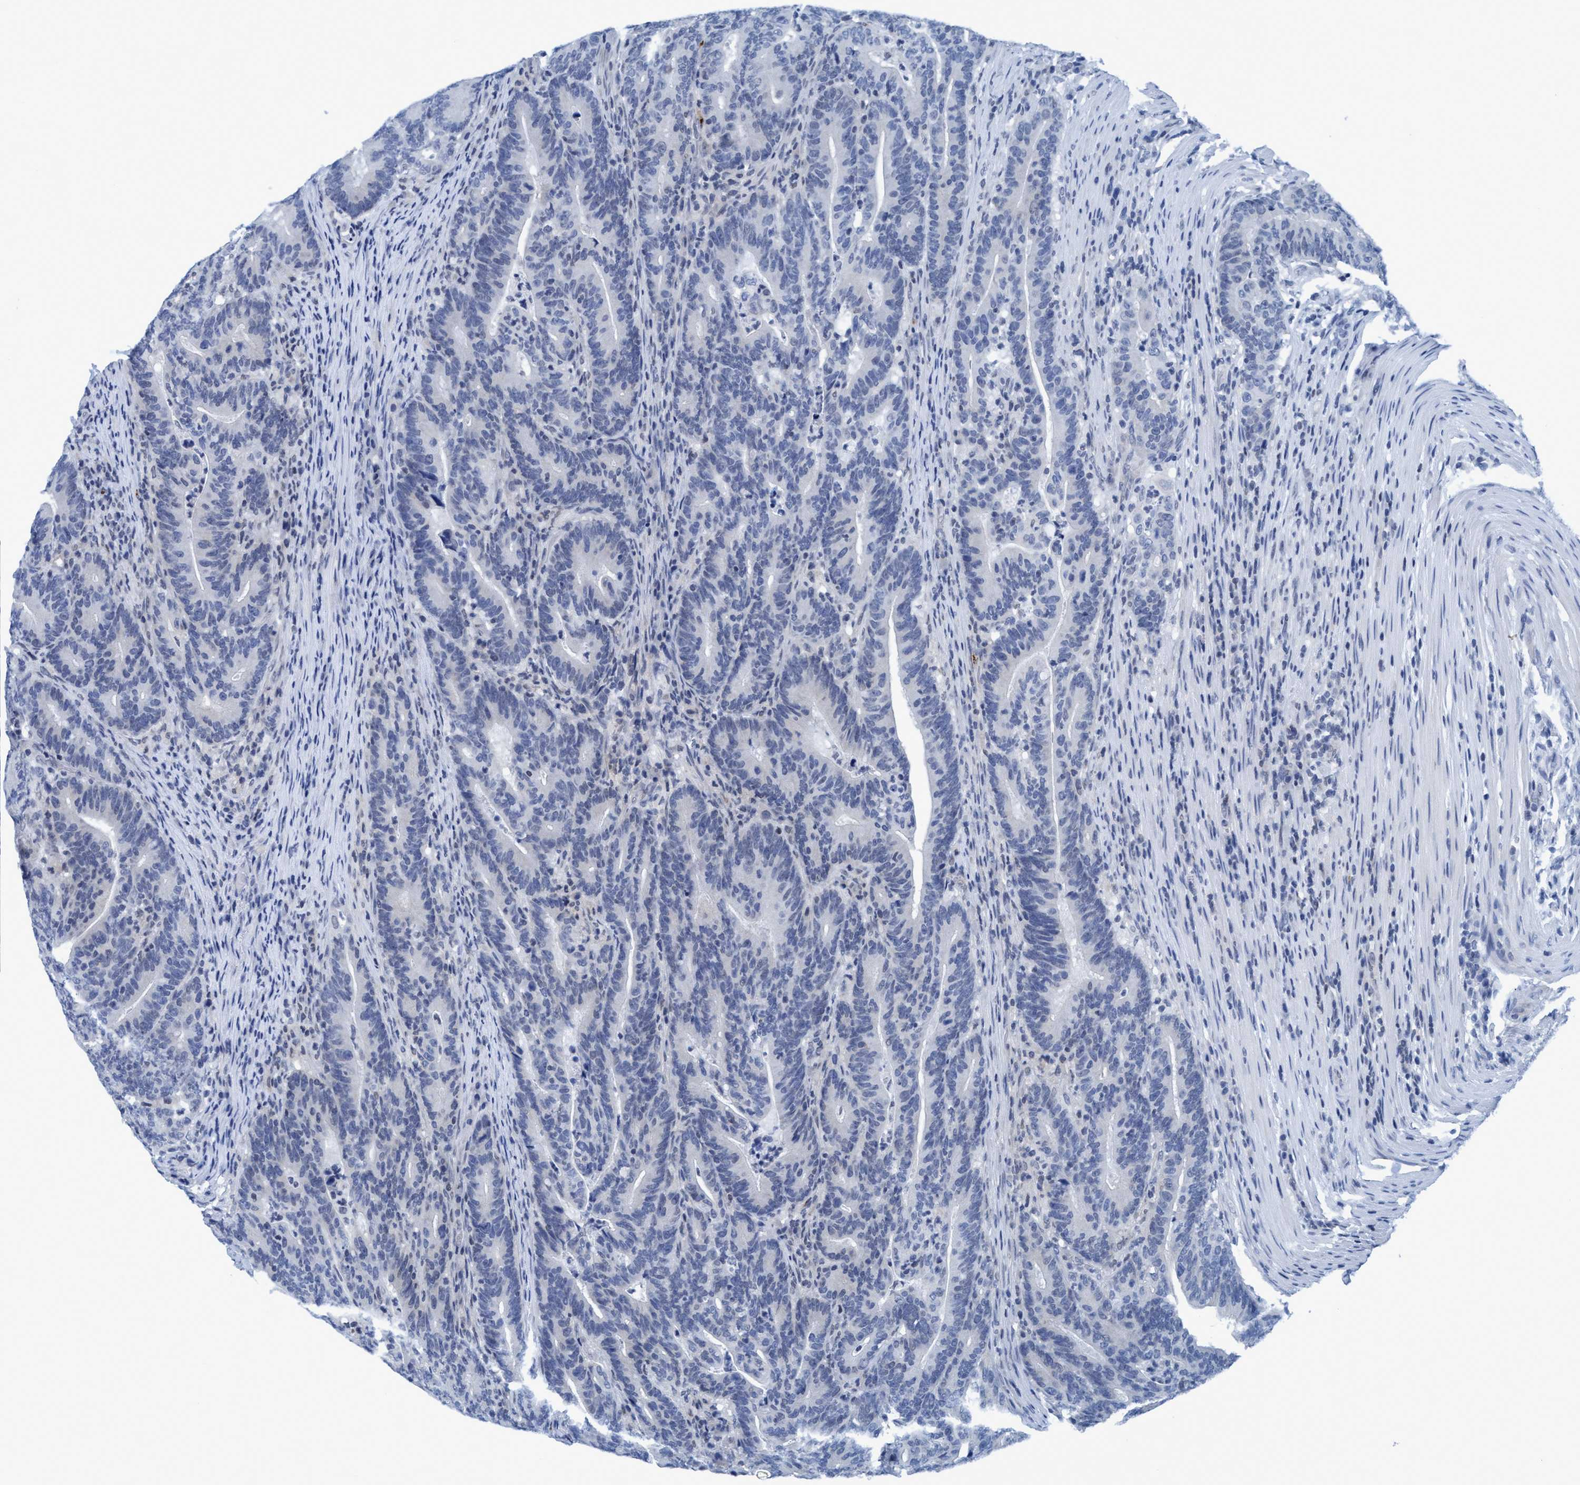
{"staining": {"intensity": "negative", "quantity": "none", "location": "none"}, "tissue": "colorectal cancer", "cell_type": "Tumor cells", "image_type": "cancer", "snomed": [{"axis": "morphology", "description": "Adenocarcinoma, NOS"}, {"axis": "topography", "description": "Colon"}], "caption": "Immunohistochemistry (IHC) photomicrograph of neoplastic tissue: human colorectal cancer (adenocarcinoma) stained with DAB demonstrates no significant protein expression in tumor cells. Nuclei are stained in blue.", "gene": "DNAI1", "patient": {"sex": "female", "age": 66}}